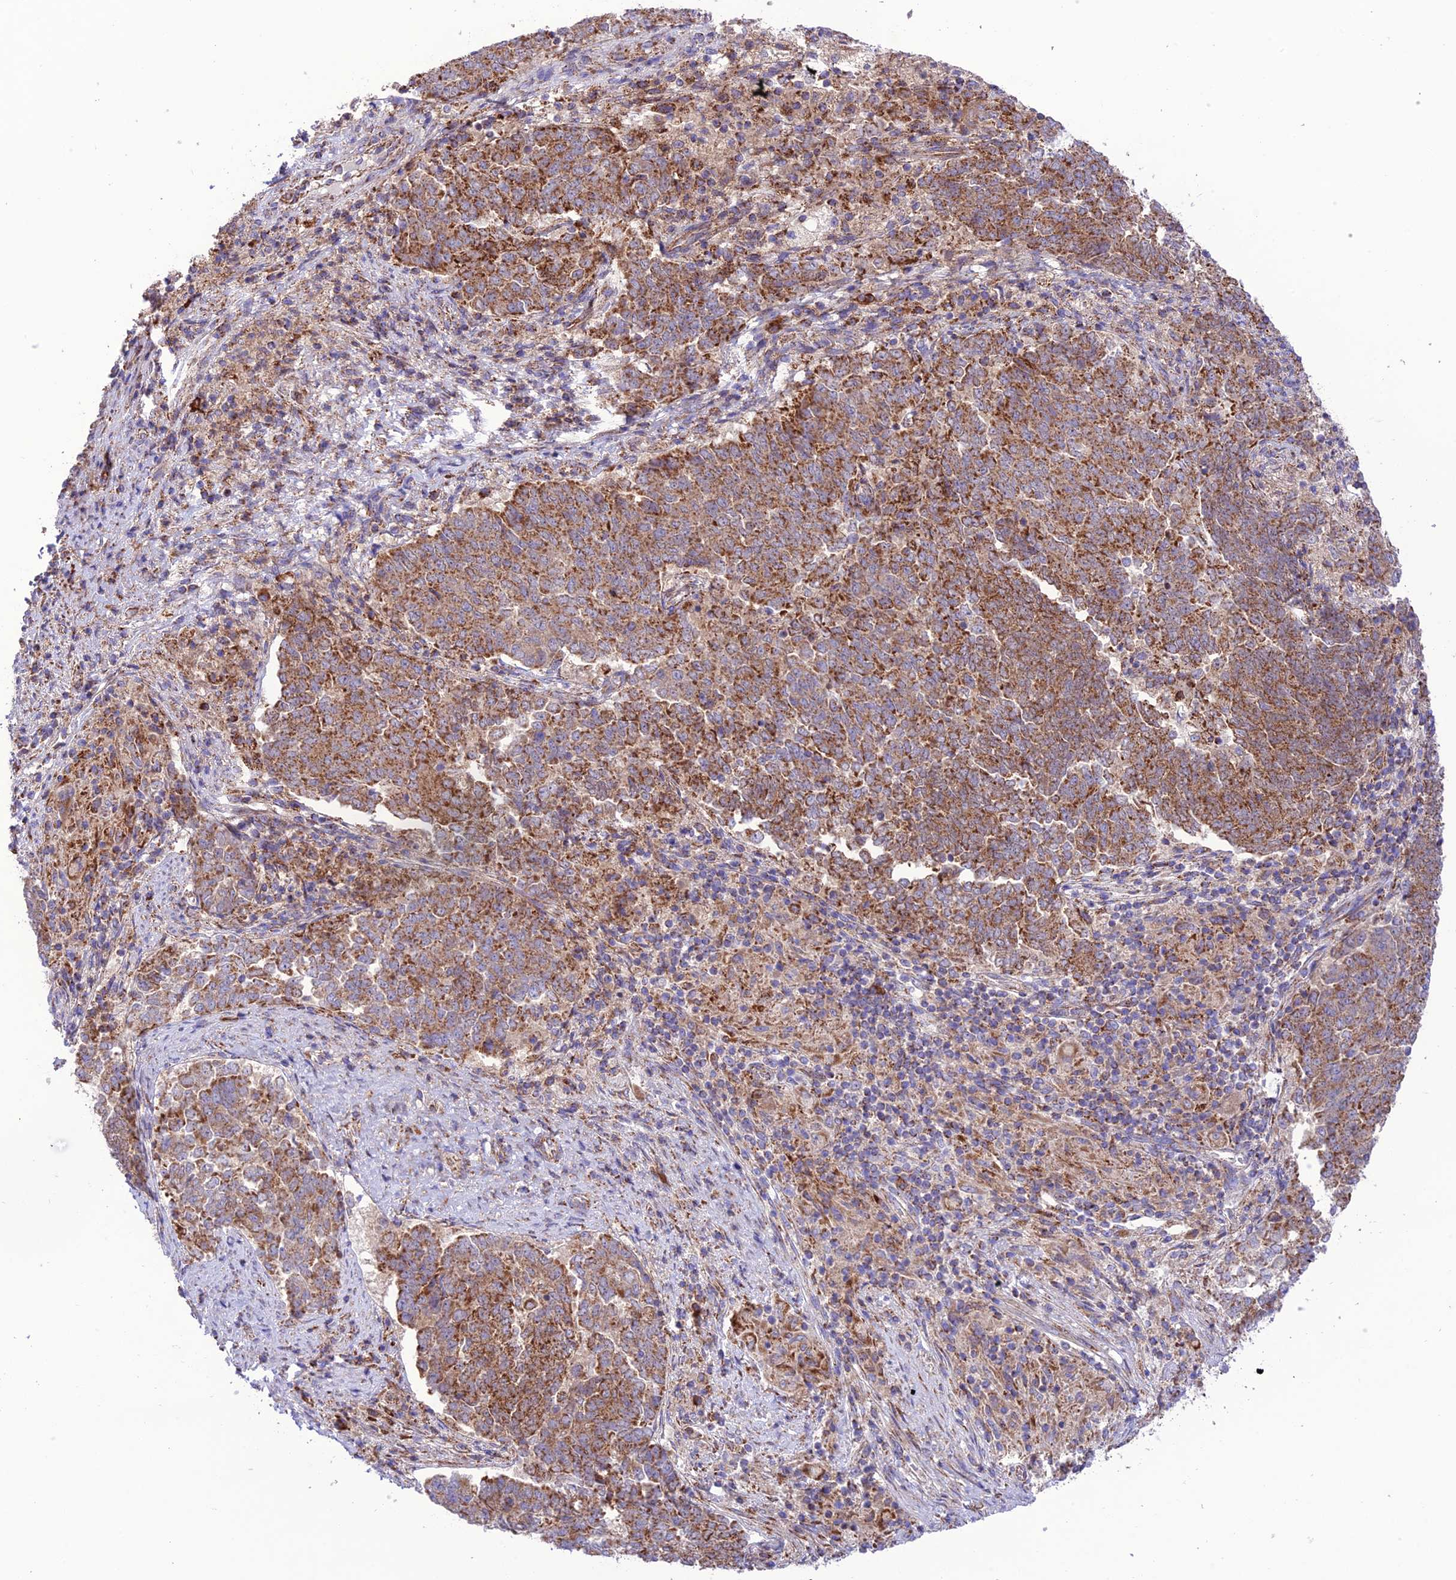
{"staining": {"intensity": "moderate", "quantity": ">75%", "location": "cytoplasmic/membranous"}, "tissue": "endometrial cancer", "cell_type": "Tumor cells", "image_type": "cancer", "snomed": [{"axis": "morphology", "description": "Adenocarcinoma, NOS"}, {"axis": "topography", "description": "Endometrium"}], "caption": "There is medium levels of moderate cytoplasmic/membranous staining in tumor cells of endometrial cancer, as demonstrated by immunohistochemical staining (brown color).", "gene": "UAP1L1", "patient": {"sex": "female", "age": 80}}